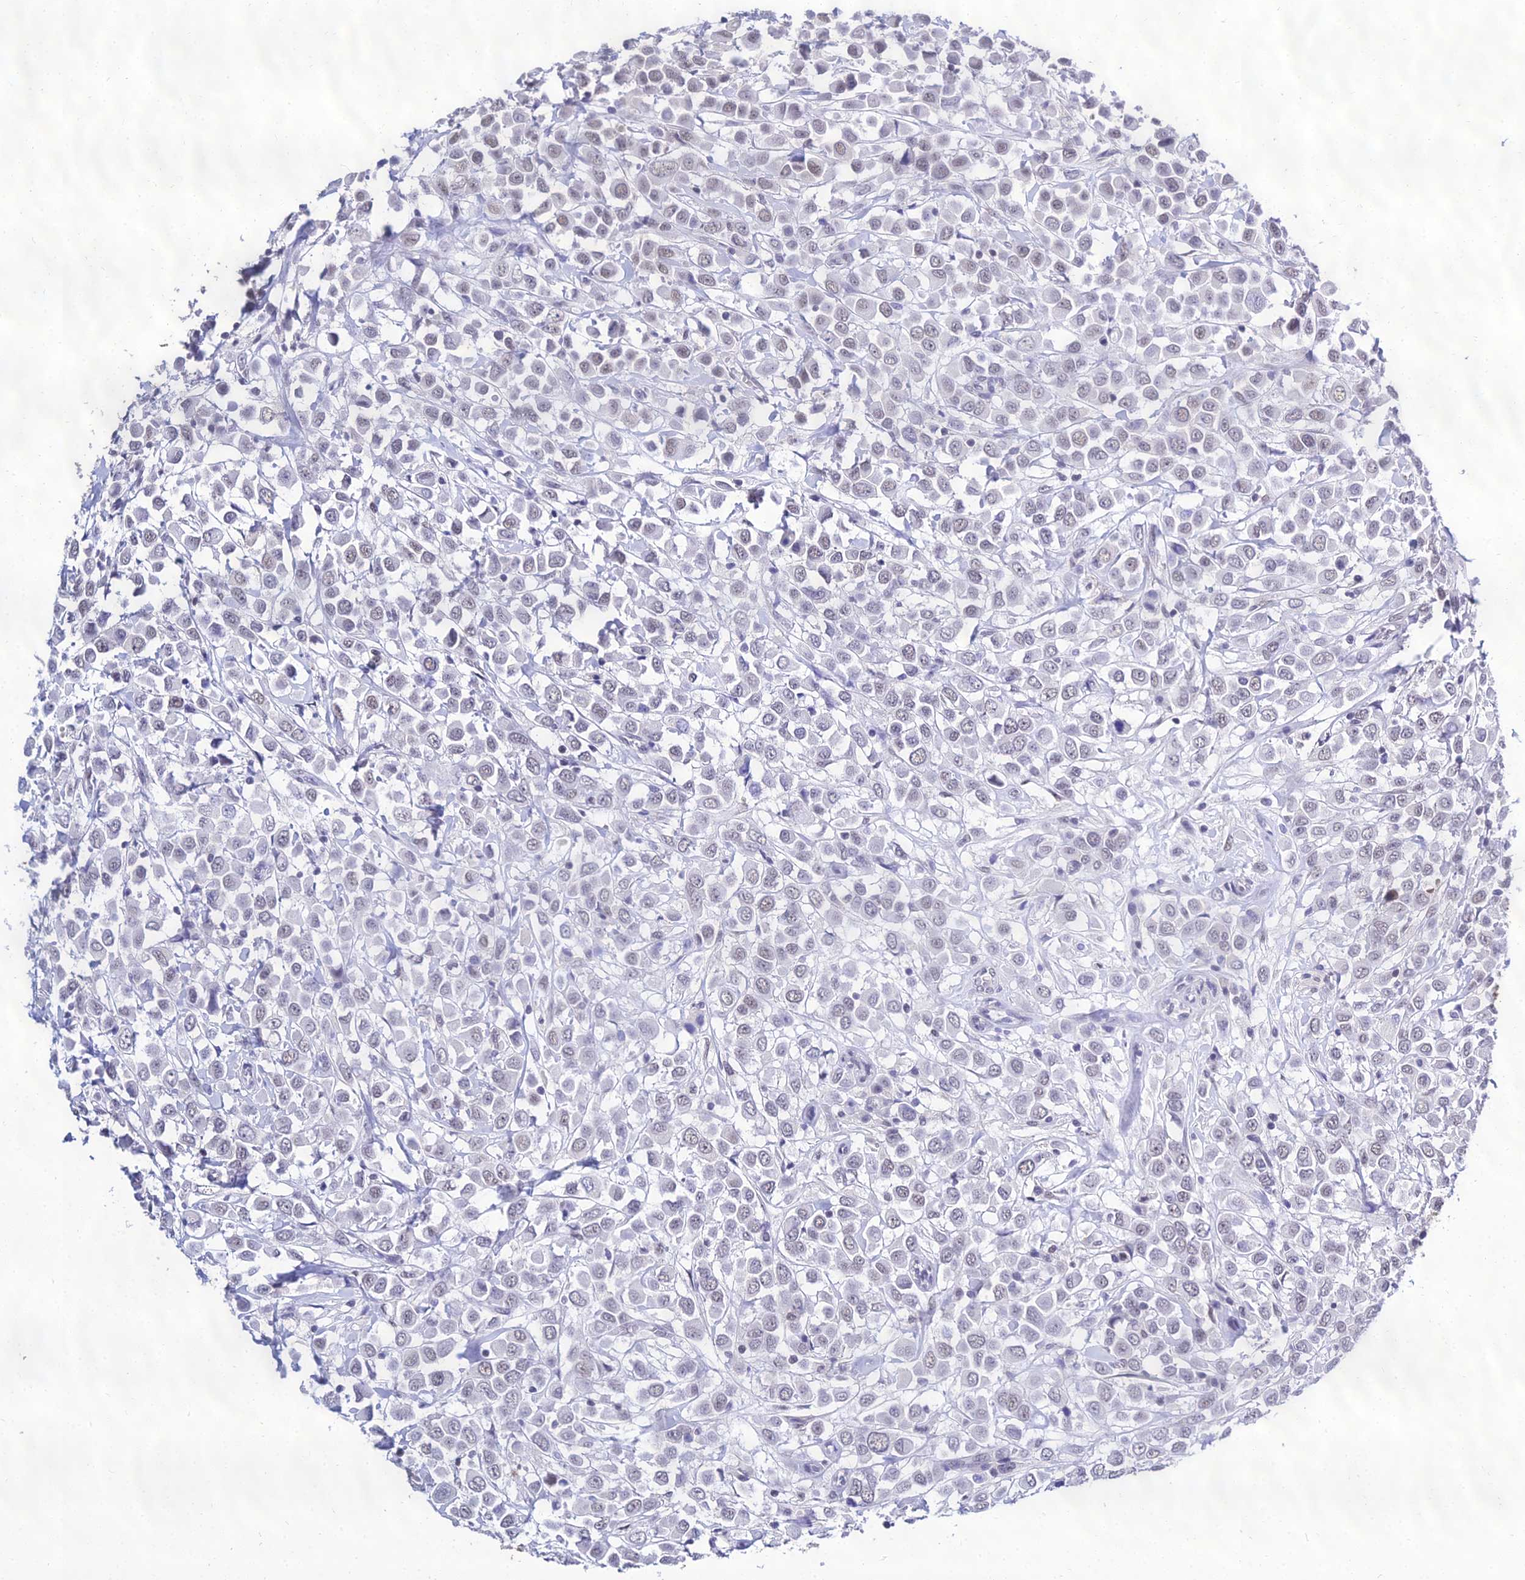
{"staining": {"intensity": "weak", "quantity": "25%-75%", "location": "nuclear"}, "tissue": "breast cancer", "cell_type": "Tumor cells", "image_type": "cancer", "snomed": [{"axis": "morphology", "description": "Duct carcinoma"}, {"axis": "topography", "description": "Breast"}], "caption": "This is an image of immunohistochemistry (IHC) staining of breast cancer (infiltrating ductal carcinoma), which shows weak expression in the nuclear of tumor cells.", "gene": "PPP4R2", "patient": {"sex": "female", "age": 61}}